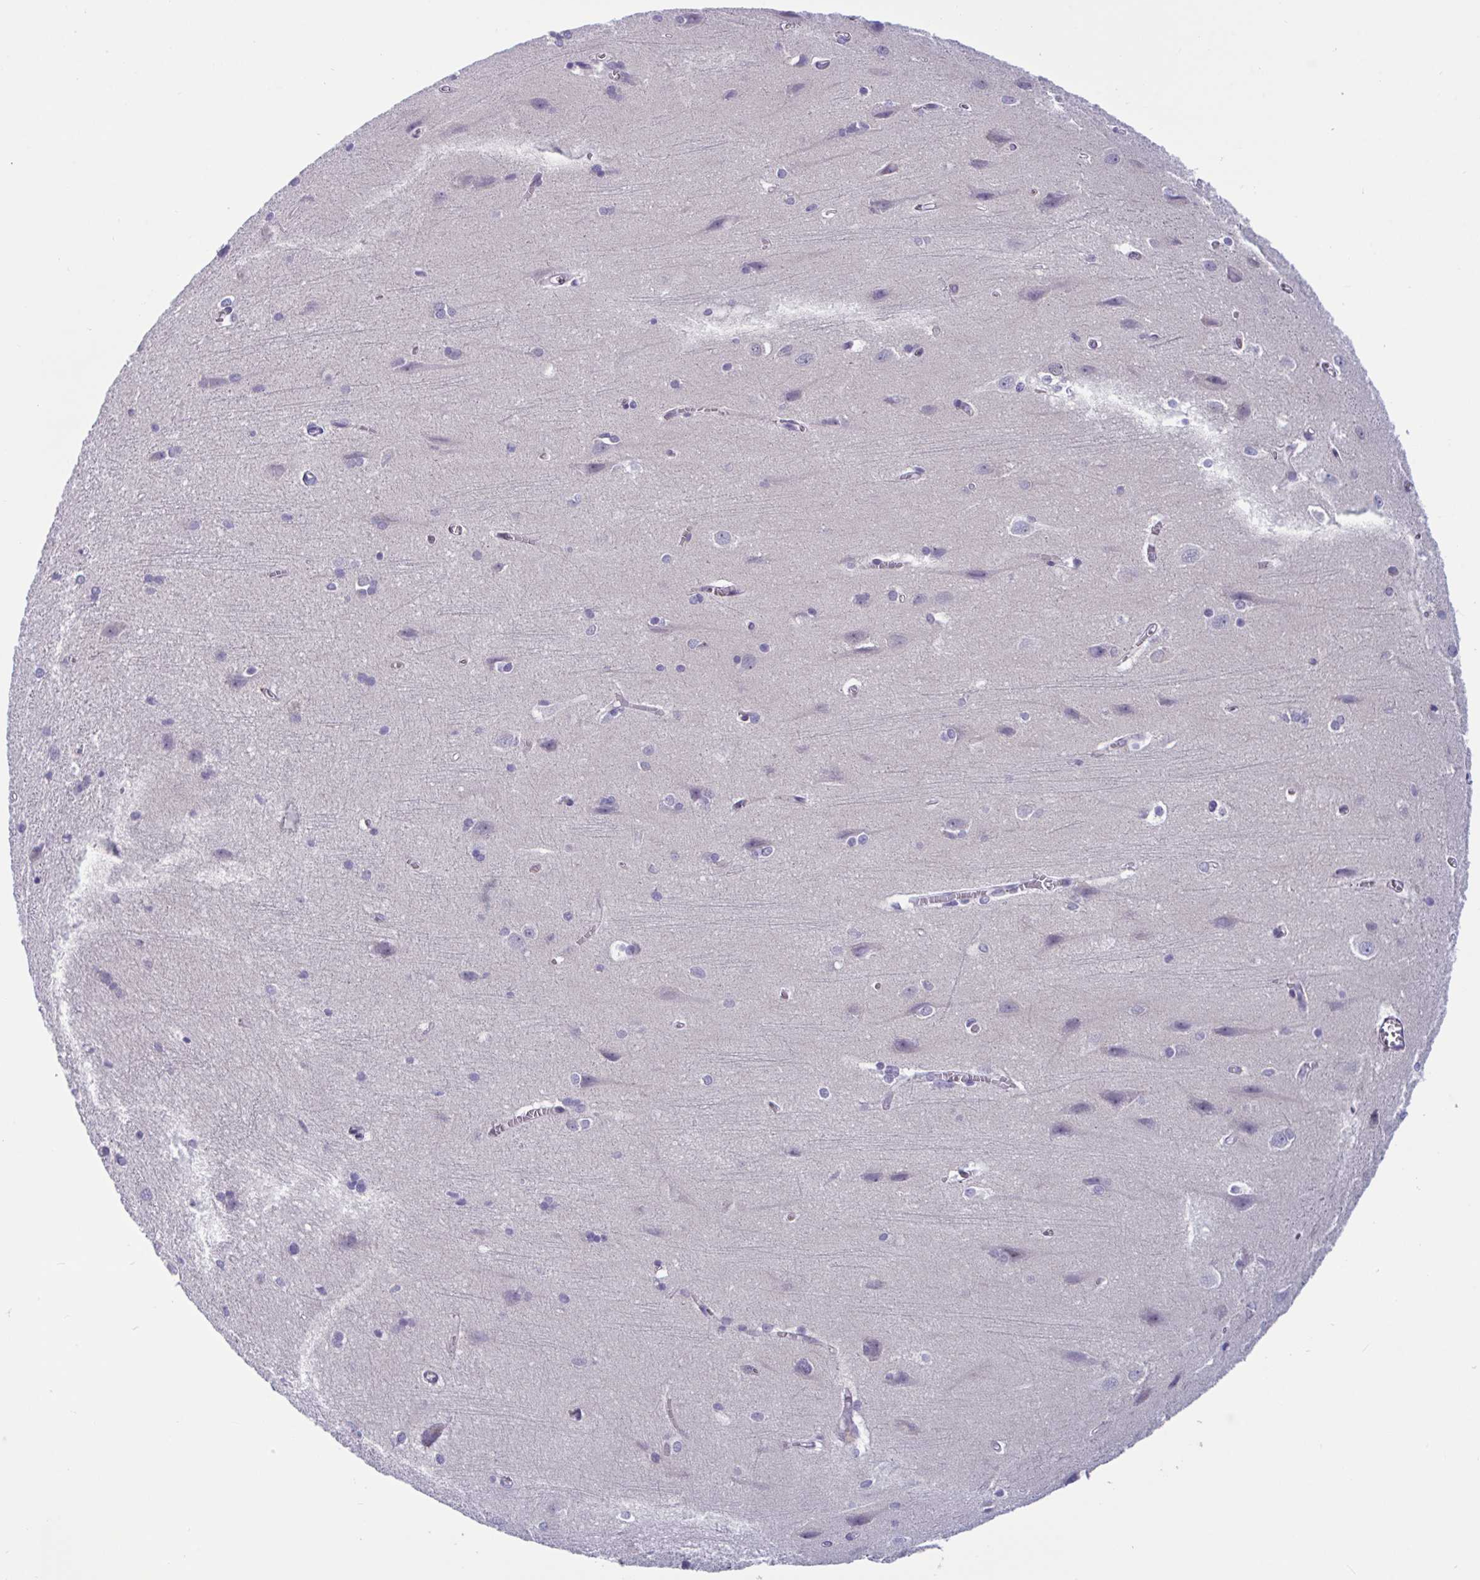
{"staining": {"intensity": "negative", "quantity": "none", "location": "none"}, "tissue": "cerebral cortex", "cell_type": "Endothelial cells", "image_type": "normal", "snomed": [{"axis": "morphology", "description": "Normal tissue, NOS"}, {"axis": "topography", "description": "Cerebral cortex"}], "caption": "A high-resolution micrograph shows immunohistochemistry staining of benign cerebral cortex, which displays no significant positivity in endothelial cells. The staining is performed using DAB brown chromogen with nuclei counter-stained in using hematoxylin.", "gene": "SNX11", "patient": {"sex": "male", "age": 37}}